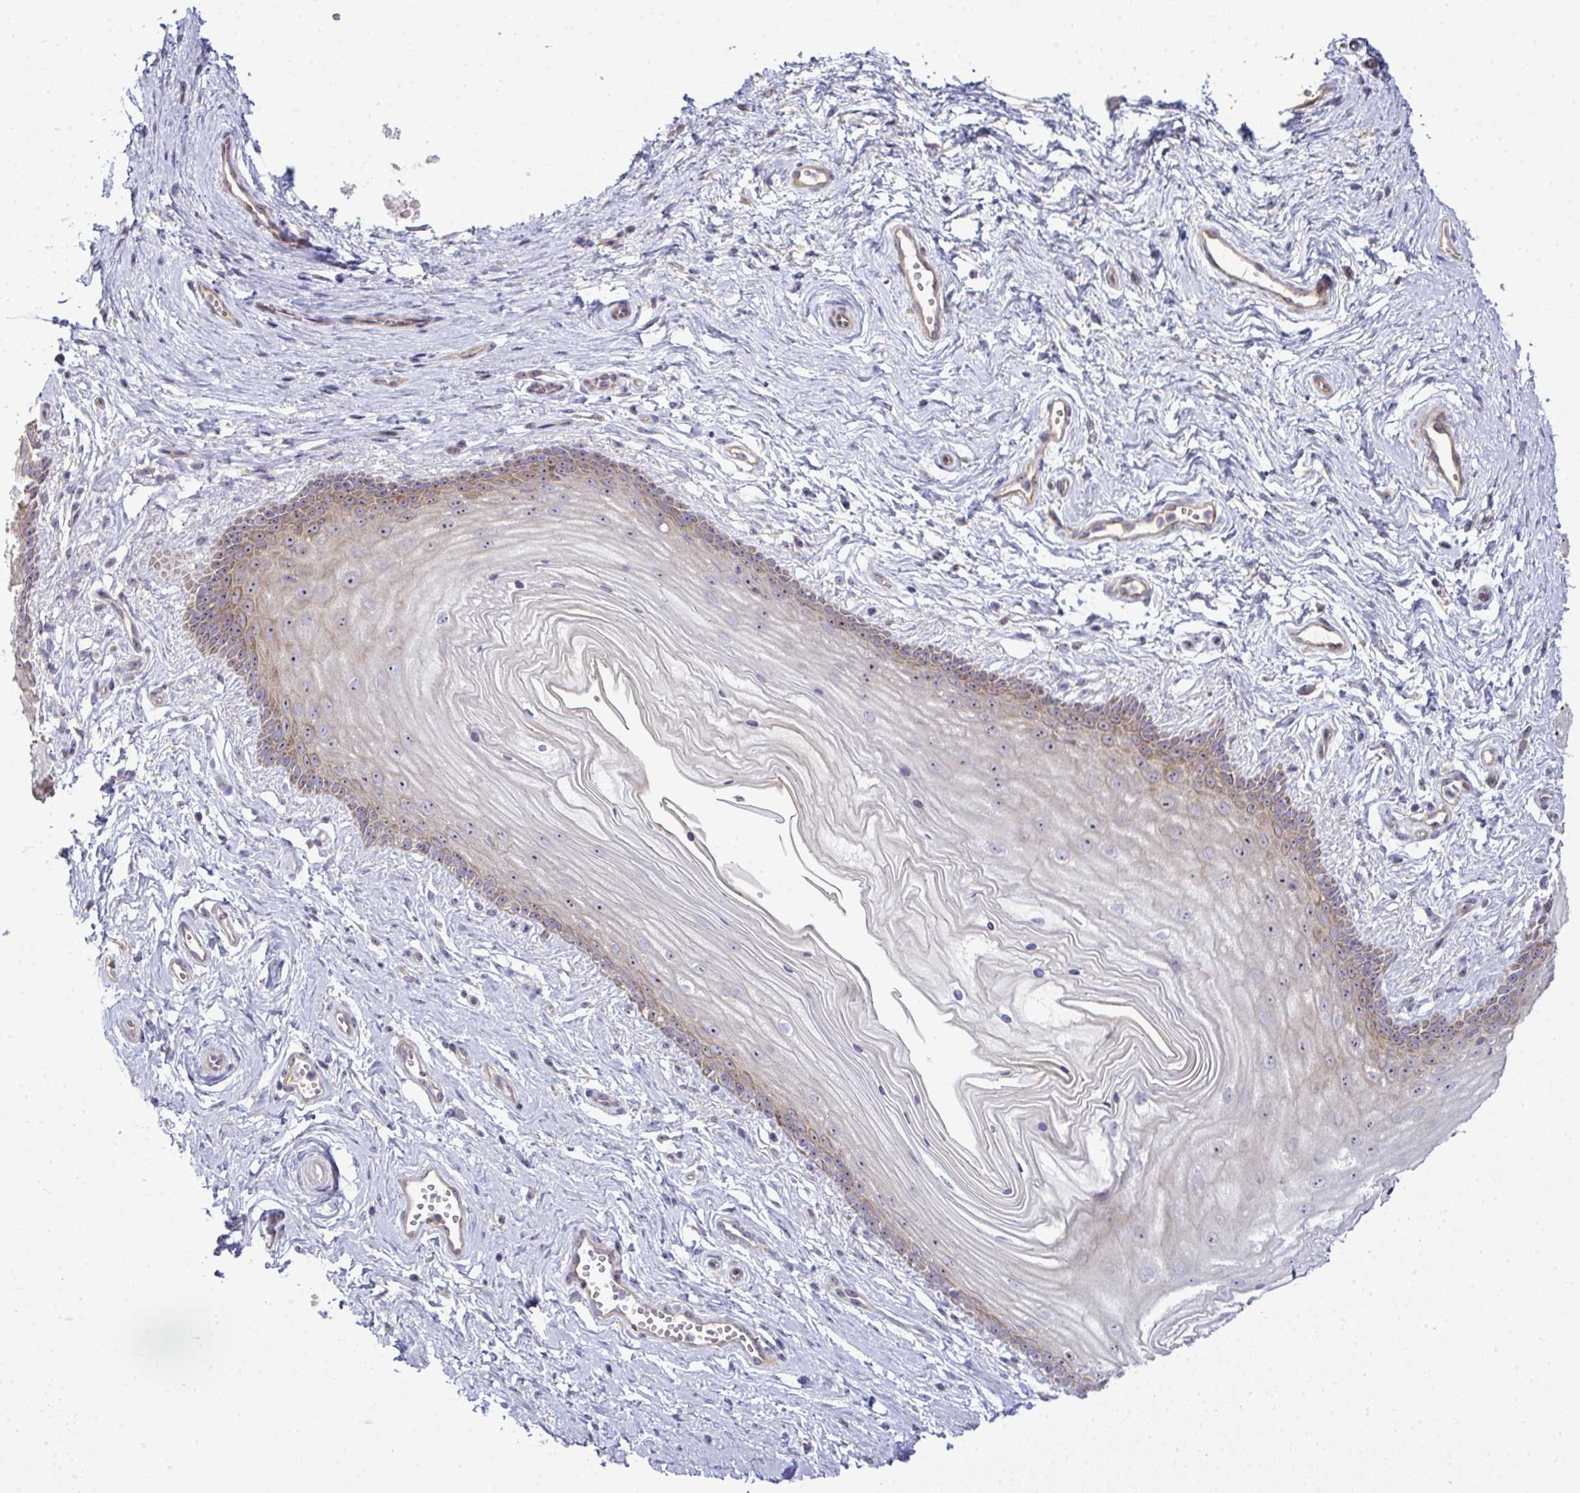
{"staining": {"intensity": "moderate", "quantity": "25%-75%", "location": "cytoplasmic/membranous,nuclear"}, "tissue": "vagina", "cell_type": "Squamous epithelial cells", "image_type": "normal", "snomed": [{"axis": "morphology", "description": "Normal tissue, NOS"}, {"axis": "topography", "description": "Vagina"}], "caption": "A brown stain labels moderate cytoplasmic/membranous,nuclear staining of a protein in squamous epithelial cells of benign vagina. (DAB (3,3'-diaminobenzidine) IHC, brown staining for protein, blue staining for nuclei).", "gene": "NT5C1A", "patient": {"sex": "female", "age": 38}}